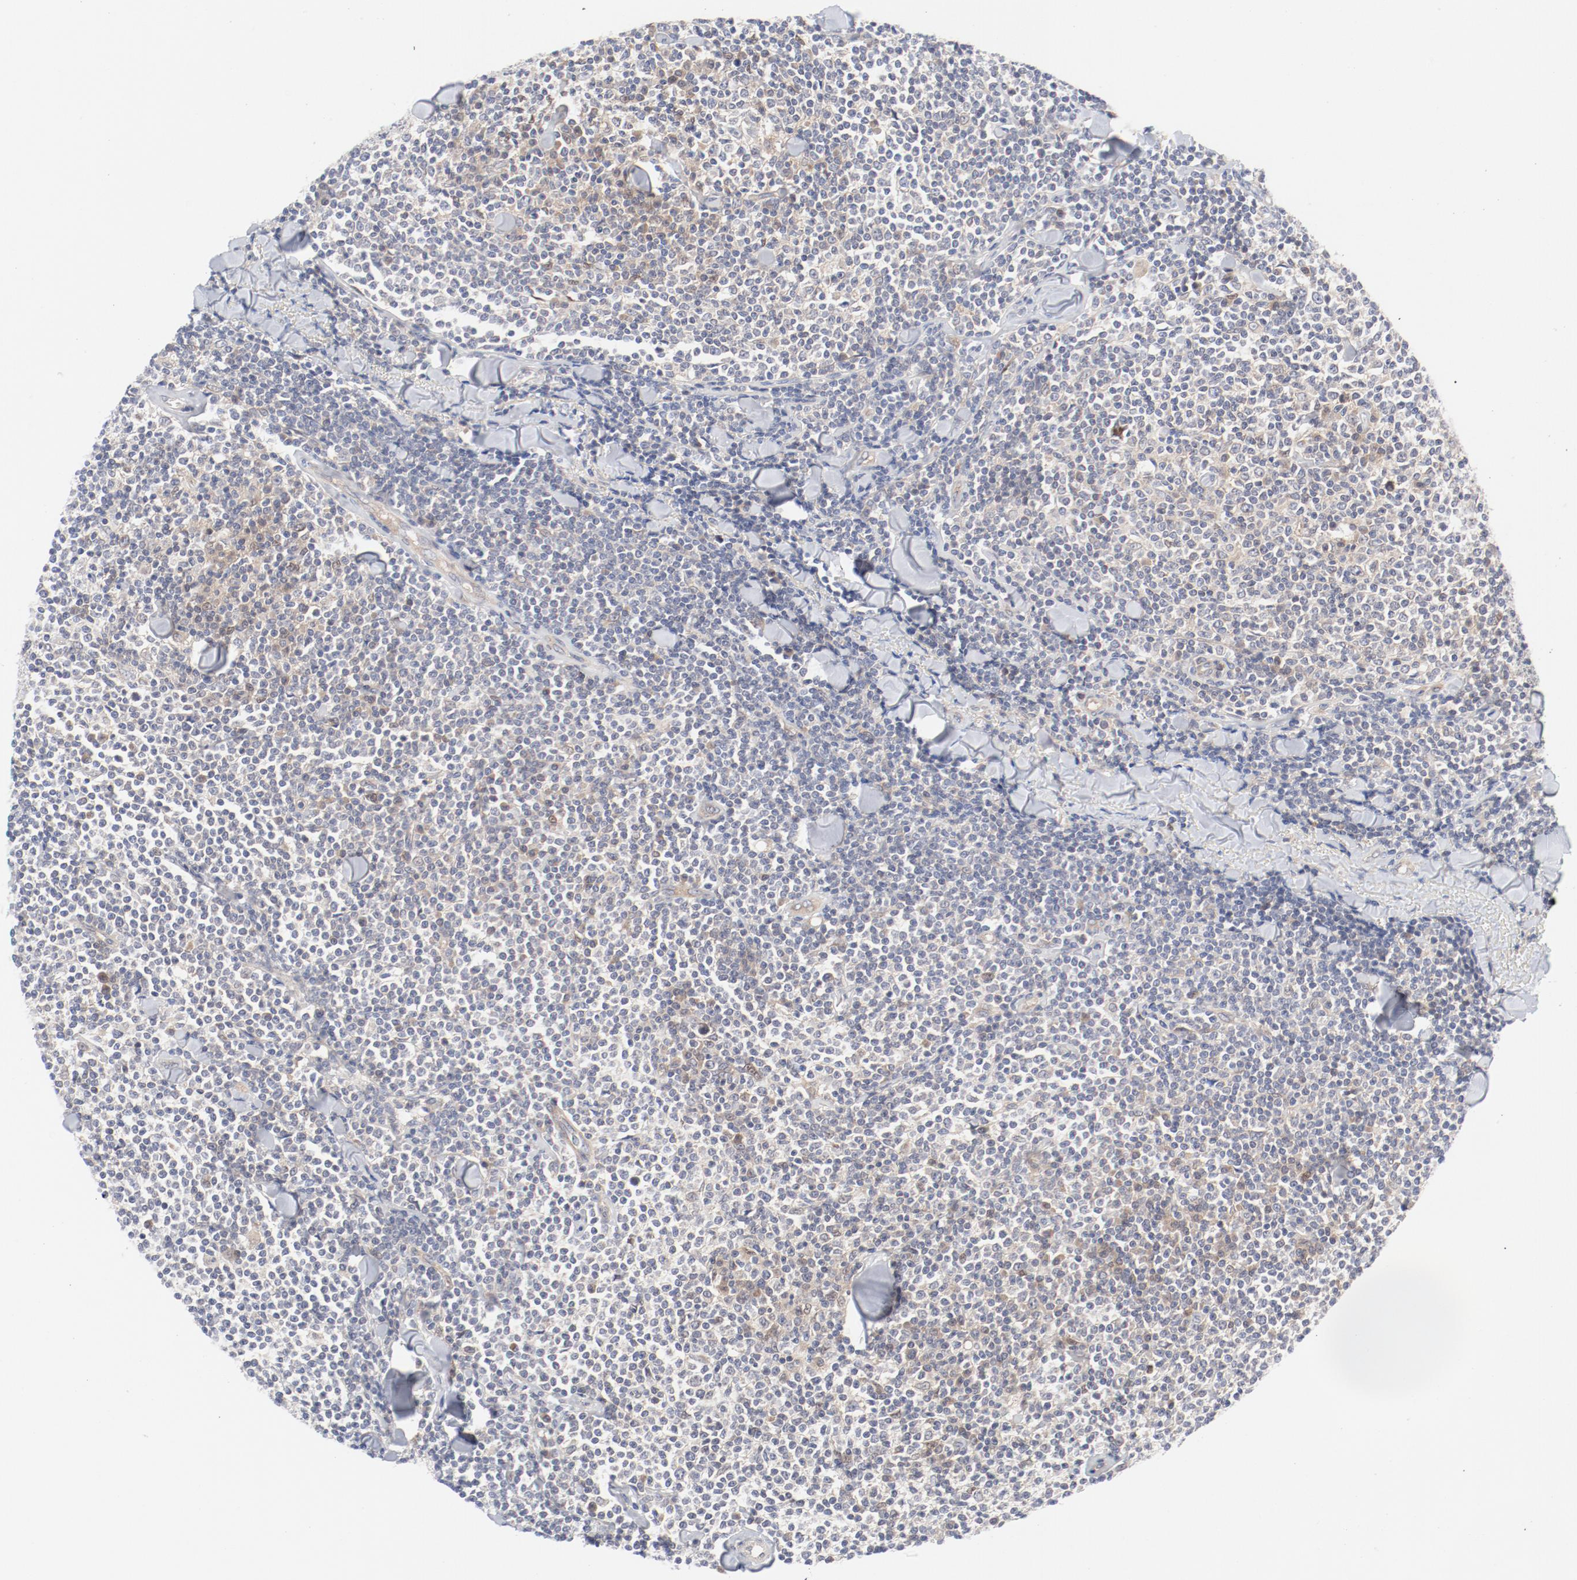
{"staining": {"intensity": "weak", "quantity": "25%-75%", "location": "cytoplasmic/membranous"}, "tissue": "lymphoma", "cell_type": "Tumor cells", "image_type": "cancer", "snomed": [{"axis": "morphology", "description": "Malignant lymphoma, non-Hodgkin's type, Low grade"}, {"axis": "topography", "description": "Soft tissue"}], "caption": "Human lymphoma stained for a protein (brown) exhibits weak cytoplasmic/membranous positive positivity in about 25%-75% of tumor cells.", "gene": "BAD", "patient": {"sex": "male", "age": 92}}